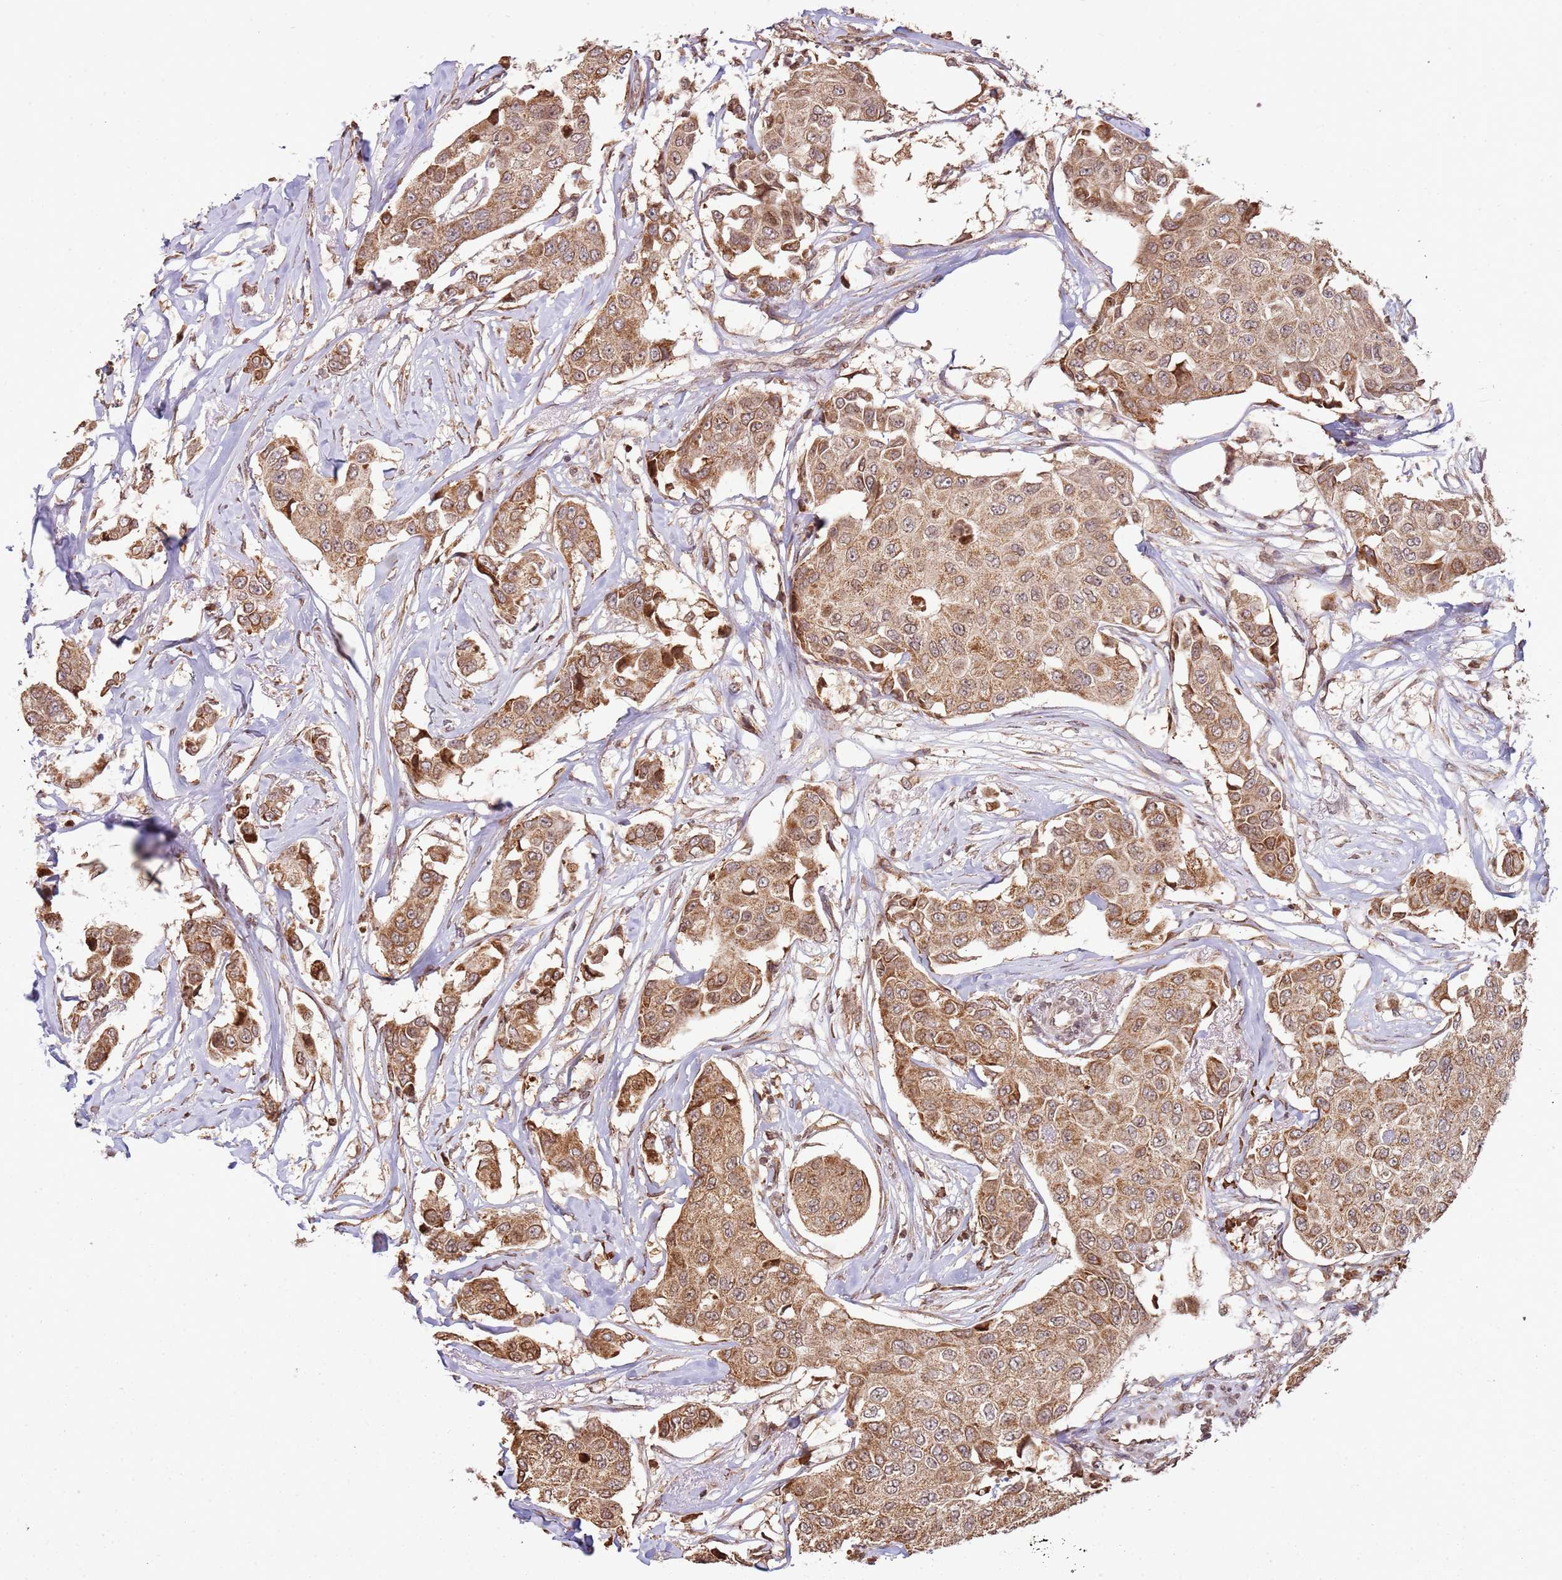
{"staining": {"intensity": "moderate", "quantity": ">75%", "location": "cytoplasmic/membranous"}, "tissue": "breast cancer", "cell_type": "Tumor cells", "image_type": "cancer", "snomed": [{"axis": "morphology", "description": "Duct carcinoma"}, {"axis": "topography", "description": "Breast"}], "caption": "An image showing moderate cytoplasmic/membranous expression in approximately >75% of tumor cells in invasive ductal carcinoma (breast), as visualized by brown immunohistochemical staining.", "gene": "SCAF1", "patient": {"sex": "female", "age": 80}}